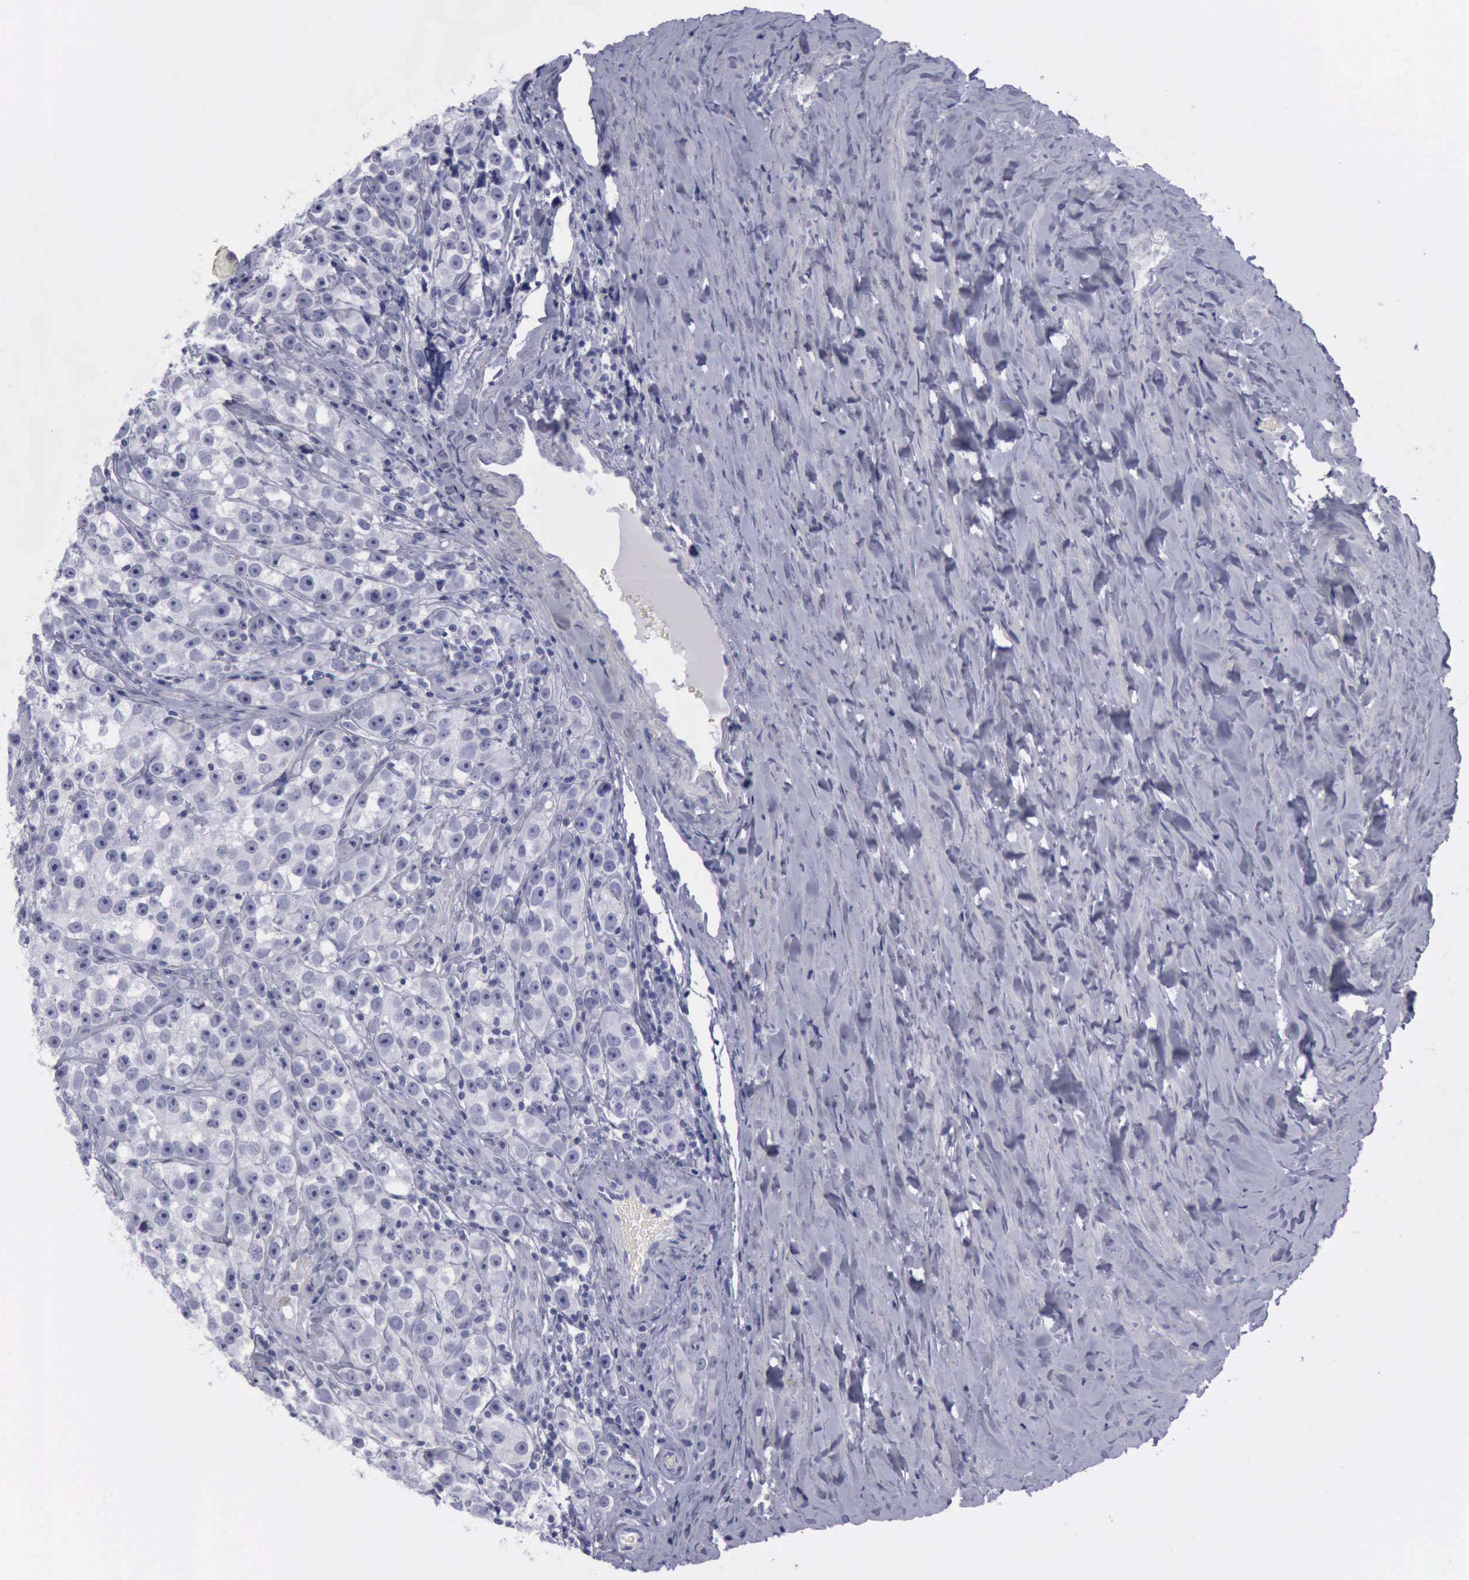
{"staining": {"intensity": "negative", "quantity": "none", "location": "none"}, "tissue": "testis cancer", "cell_type": "Tumor cells", "image_type": "cancer", "snomed": [{"axis": "morphology", "description": "Seminoma, NOS"}, {"axis": "topography", "description": "Testis"}], "caption": "The IHC histopathology image has no significant expression in tumor cells of testis seminoma tissue.", "gene": "KRT13", "patient": {"sex": "male", "age": 32}}